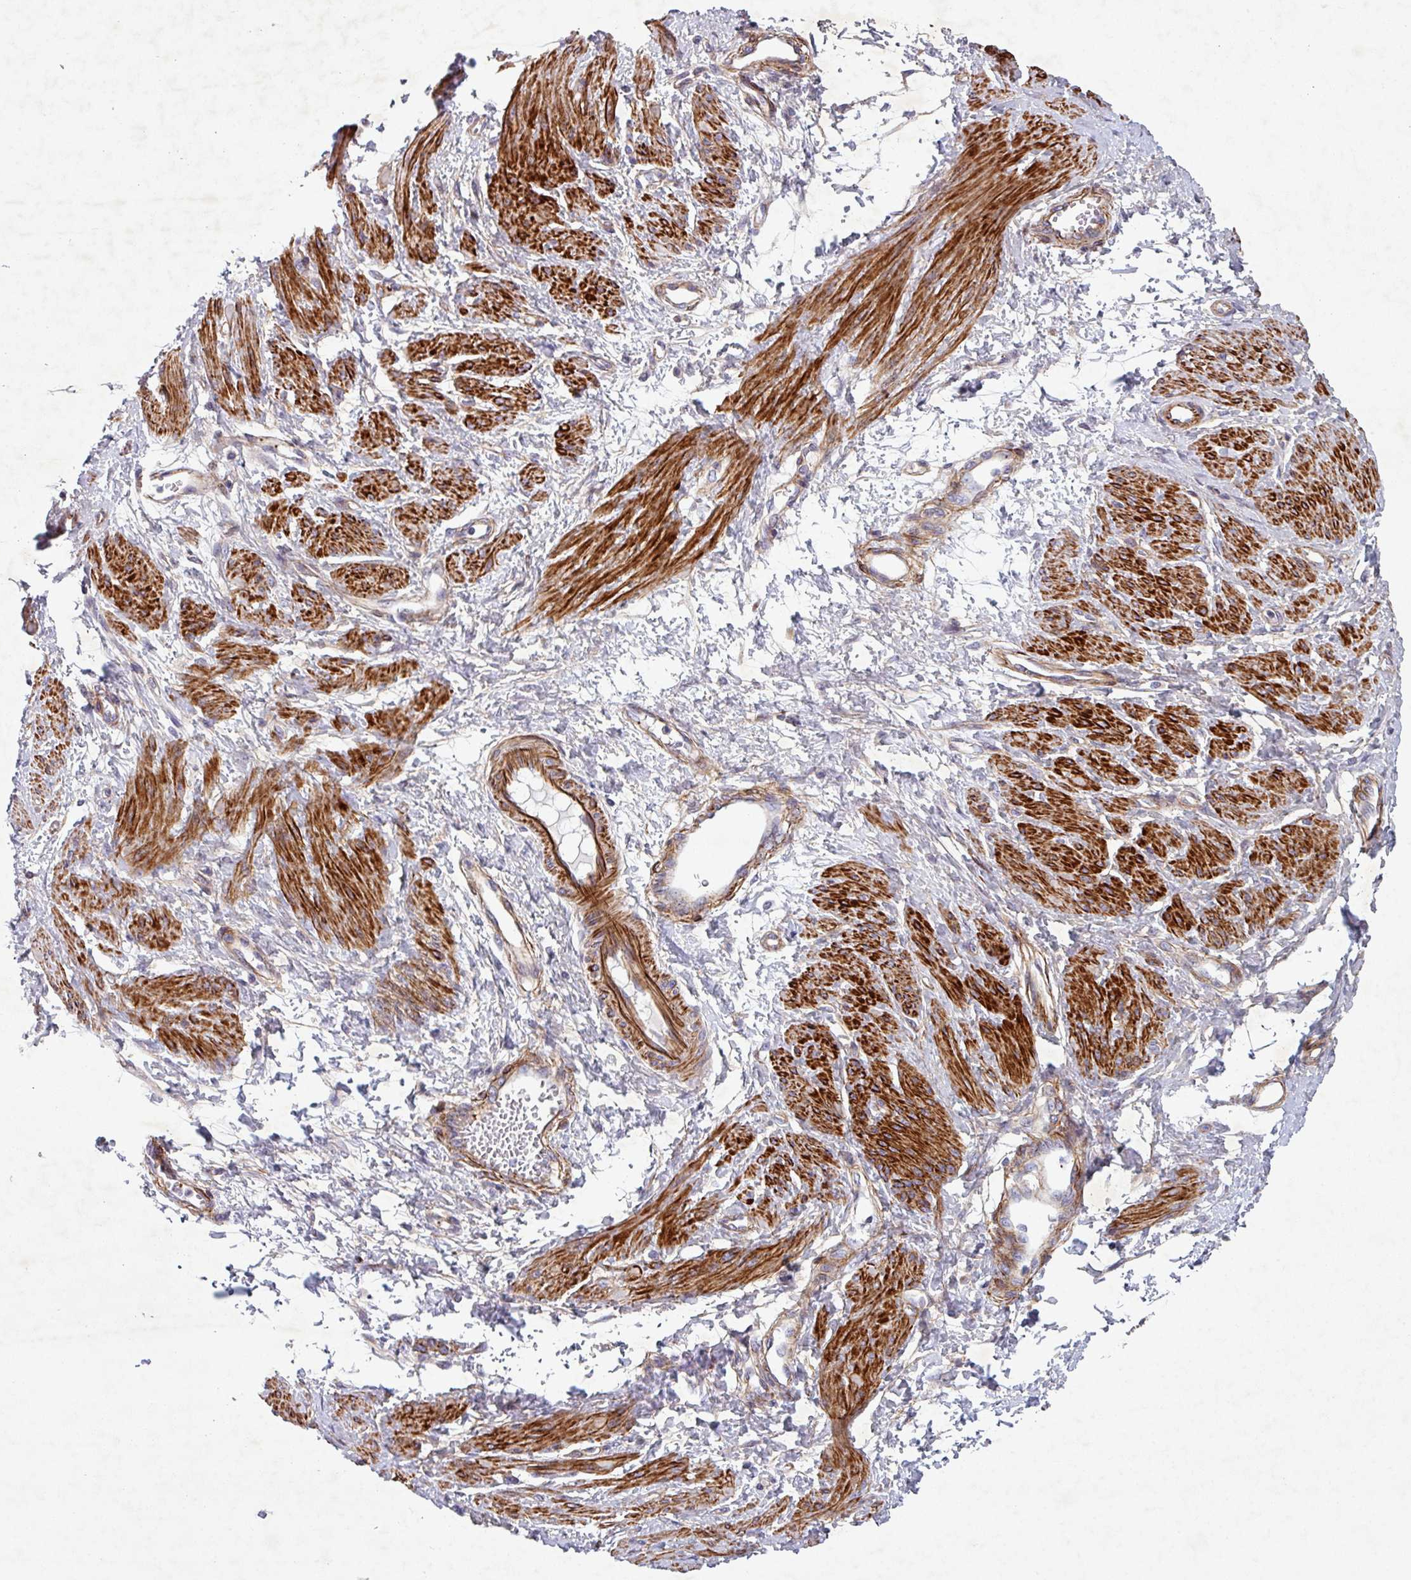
{"staining": {"intensity": "strong", "quantity": "25%-75%", "location": "cytoplasmic/membranous"}, "tissue": "smooth muscle", "cell_type": "Smooth muscle cells", "image_type": "normal", "snomed": [{"axis": "morphology", "description": "Normal tissue, NOS"}, {"axis": "topography", "description": "Smooth muscle"}, {"axis": "topography", "description": "Uterus"}], "caption": "An IHC photomicrograph of normal tissue is shown. Protein staining in brown labels strong cytoplasmic/membranous positivity in smooth muscle within smooth muscle cells. (Stains: DAB (3,3'-diaminobenzidine) in brown, nuclei in blue, Microscopy: brightfield microscopy at high magnification).", "gene": "ATP2C2", "patient": {"sex": "female", "age": 39}}